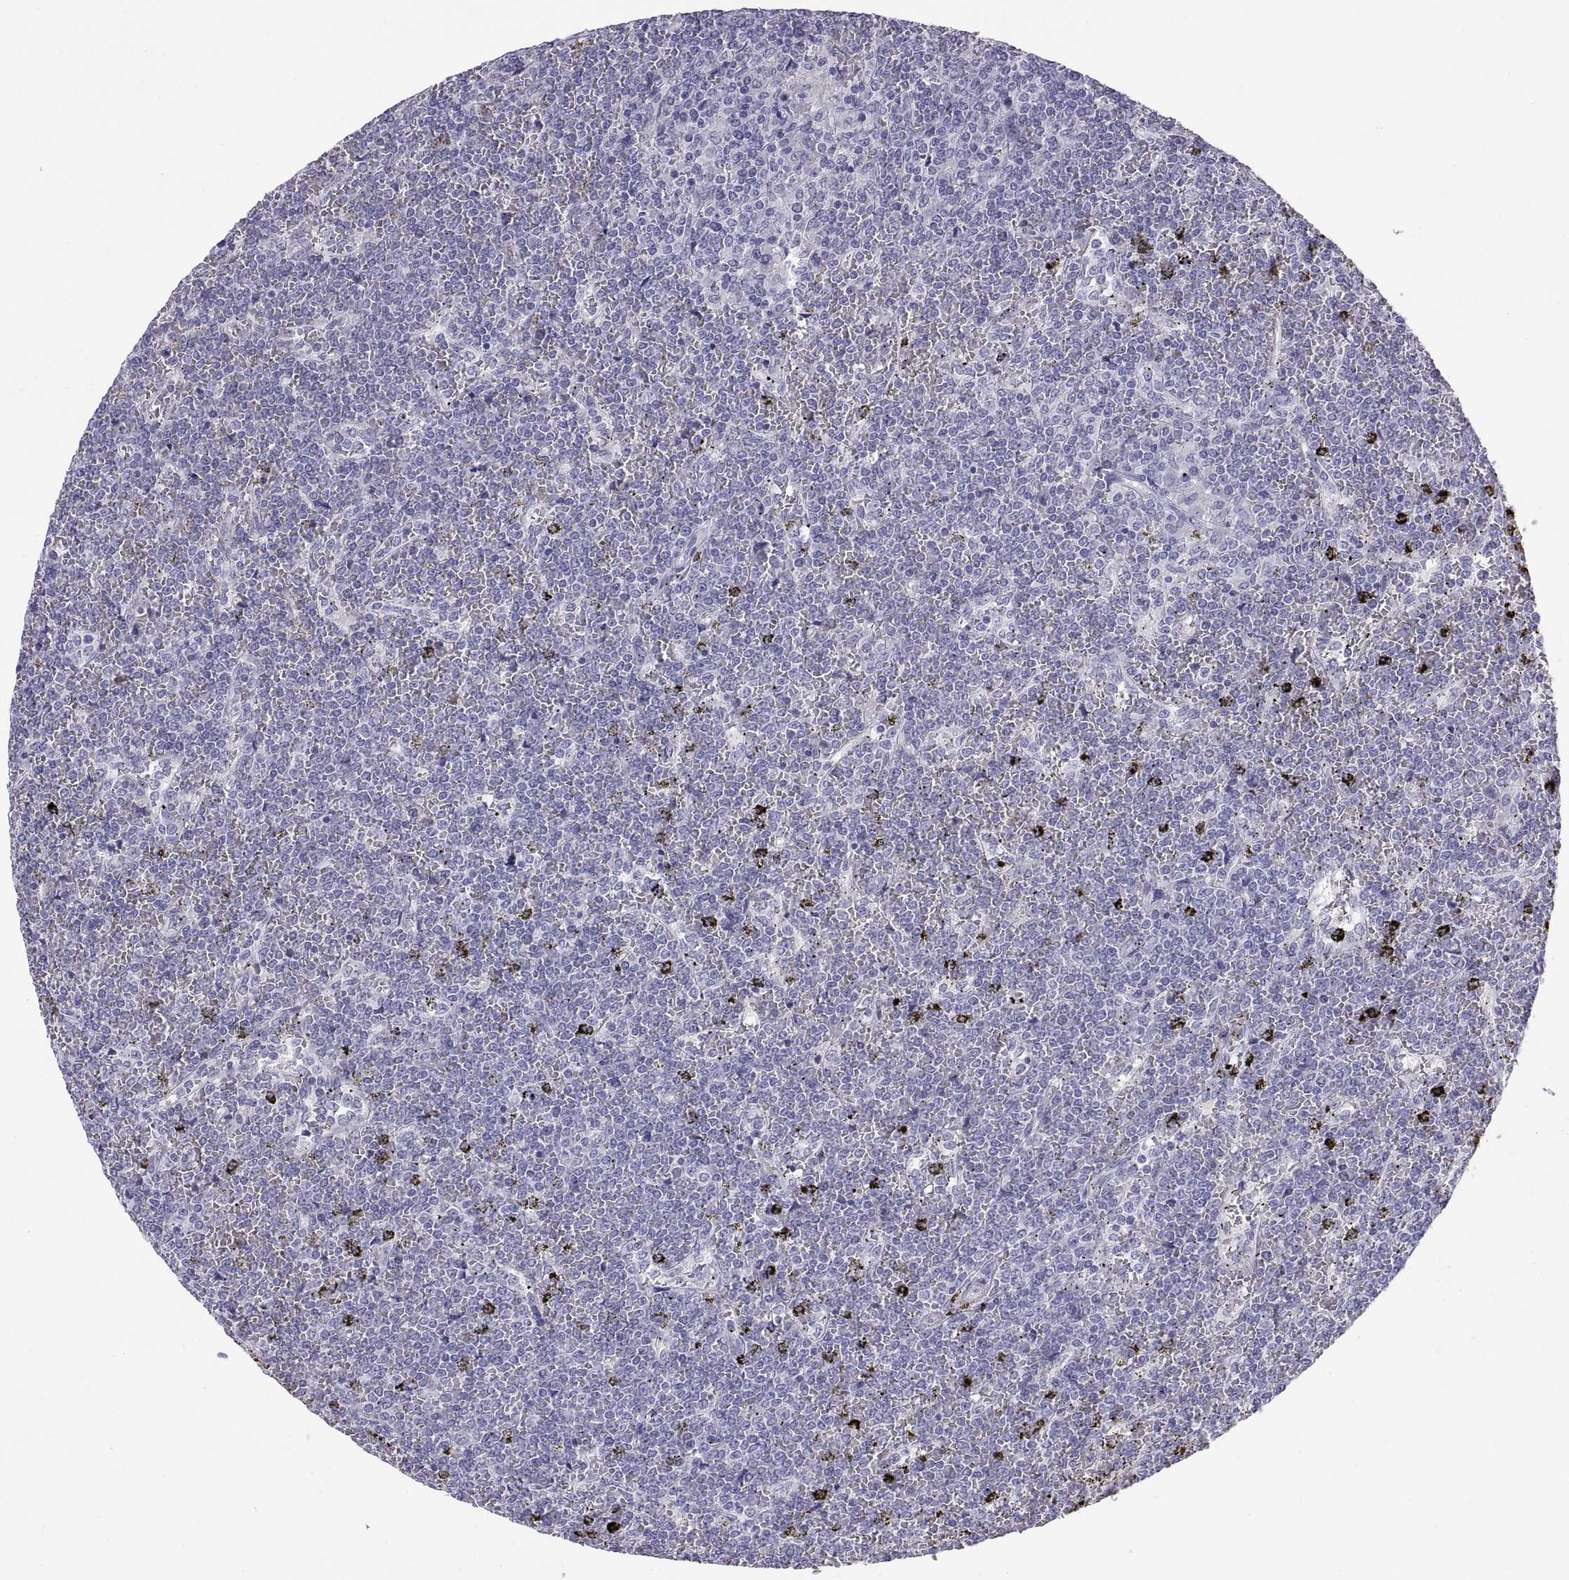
{"staining": {"intensity": "negative", "quantity": "none", "location": "none"}, "tissue": "lymphoma", "cell_type": "Tumor cells", "image_type": "cancer", "snomed": [{"axis": "morphology", "description": "Malignant lymphoma, non-Hodgkin's type, Low grade"}, {"axis": "topography", "description": "Spleen"}], "caption": "An immunohistochemistry (IHC) photomicrograph of lymphoma is shown. There is no staining in tumor cells of lymphoma.", "gene": "TEX13A", "patient": {"sex": "female", "age": 19}}